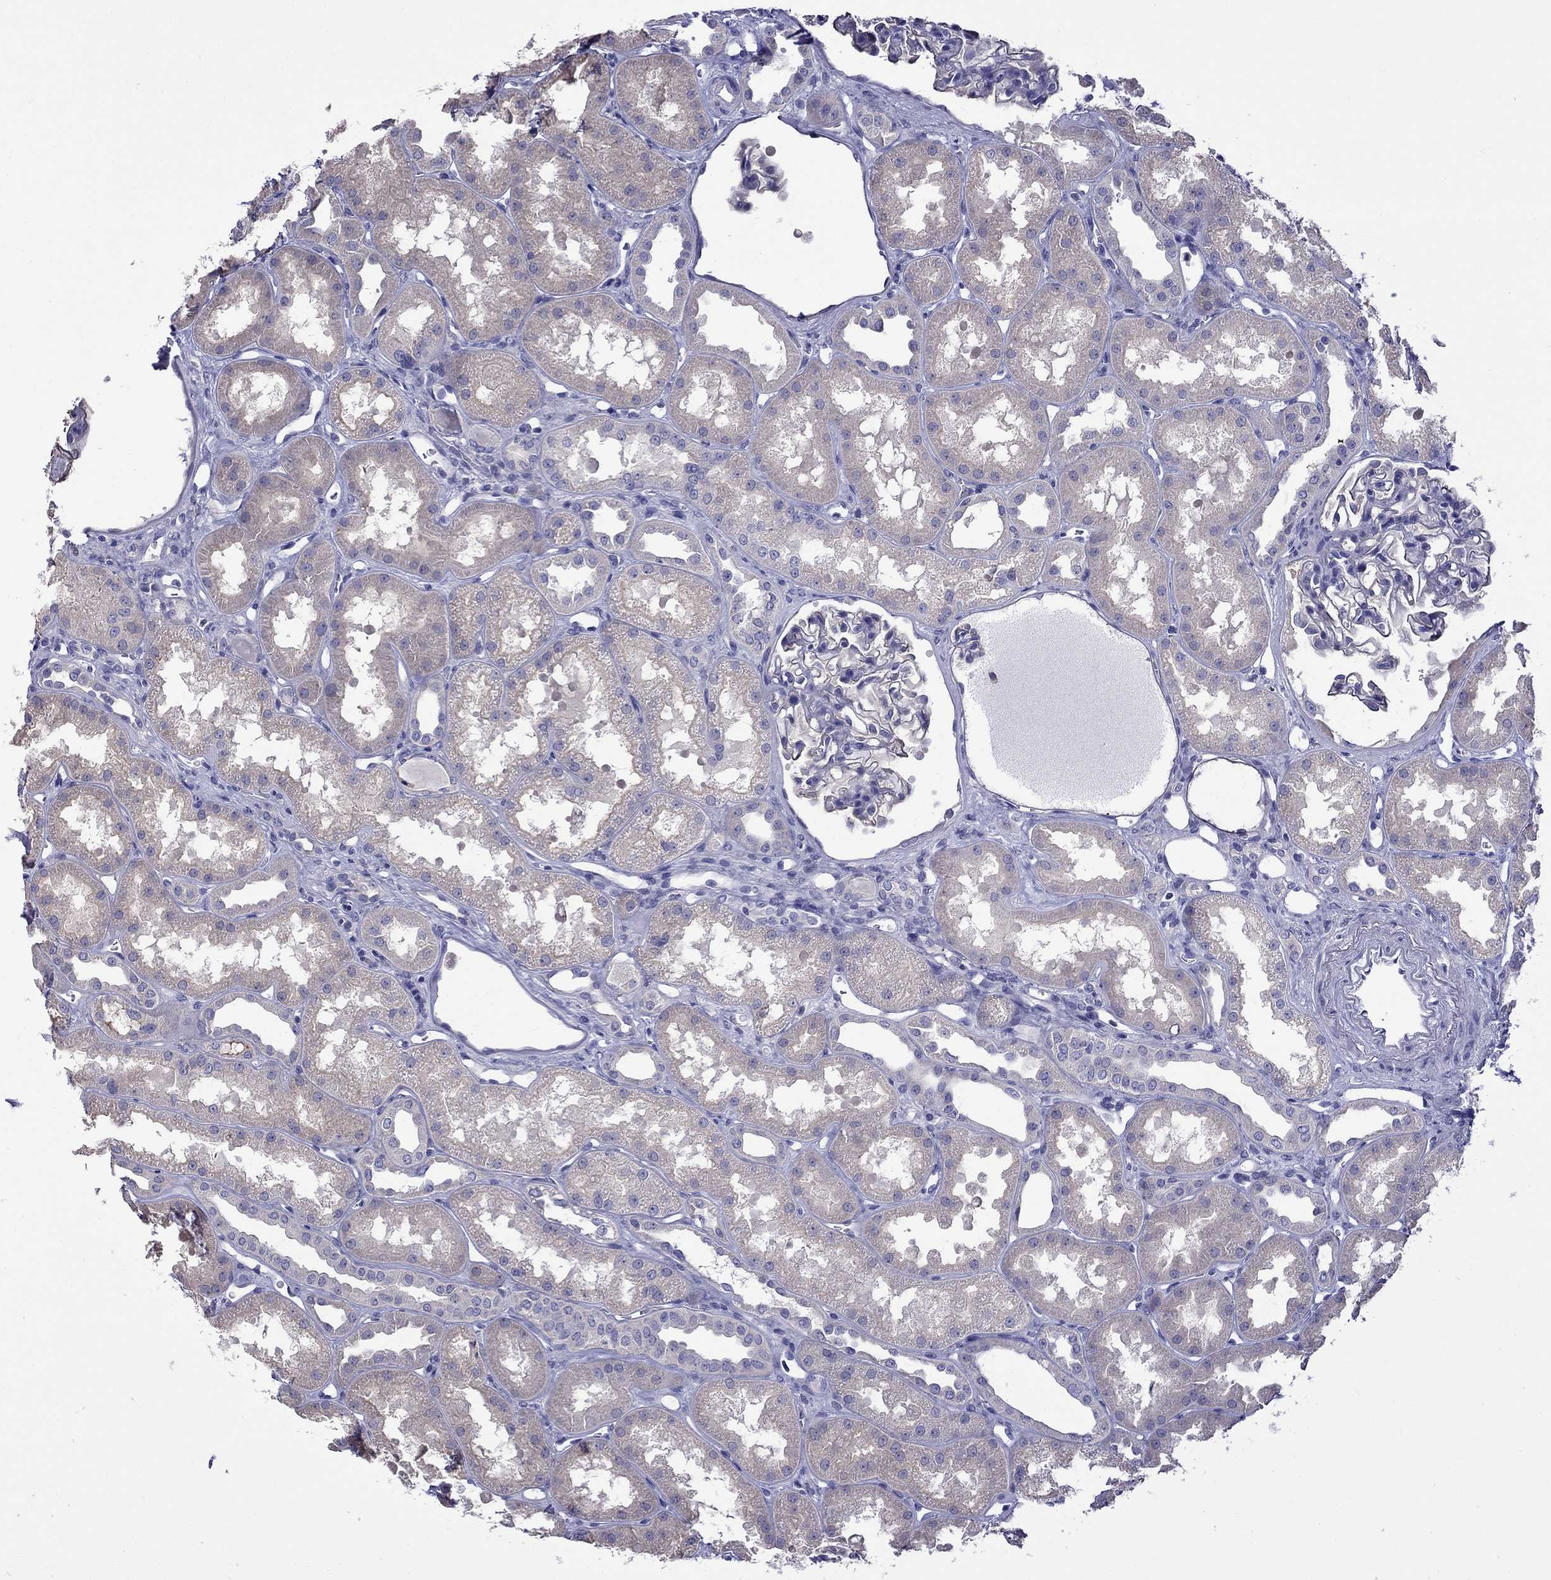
{"staining": {"intensity": "negative", "quantity": "none", "location": "none"}, "tissue": "kidney", "cell_type": "Cells in glomeruli", "image_type": "normal", "snomed": [{"axis": "morphology", "description": "Normal tissue, NOS"}, {"axis": "topography", "description": "Kidney"}], "caption": "A high-resolution image shows IHC staining of normal kidney, which demonstrates no significant staining in cells in glomeruli.", "gene": "STAR", "patient": {"sex": "male", "age": 61}}